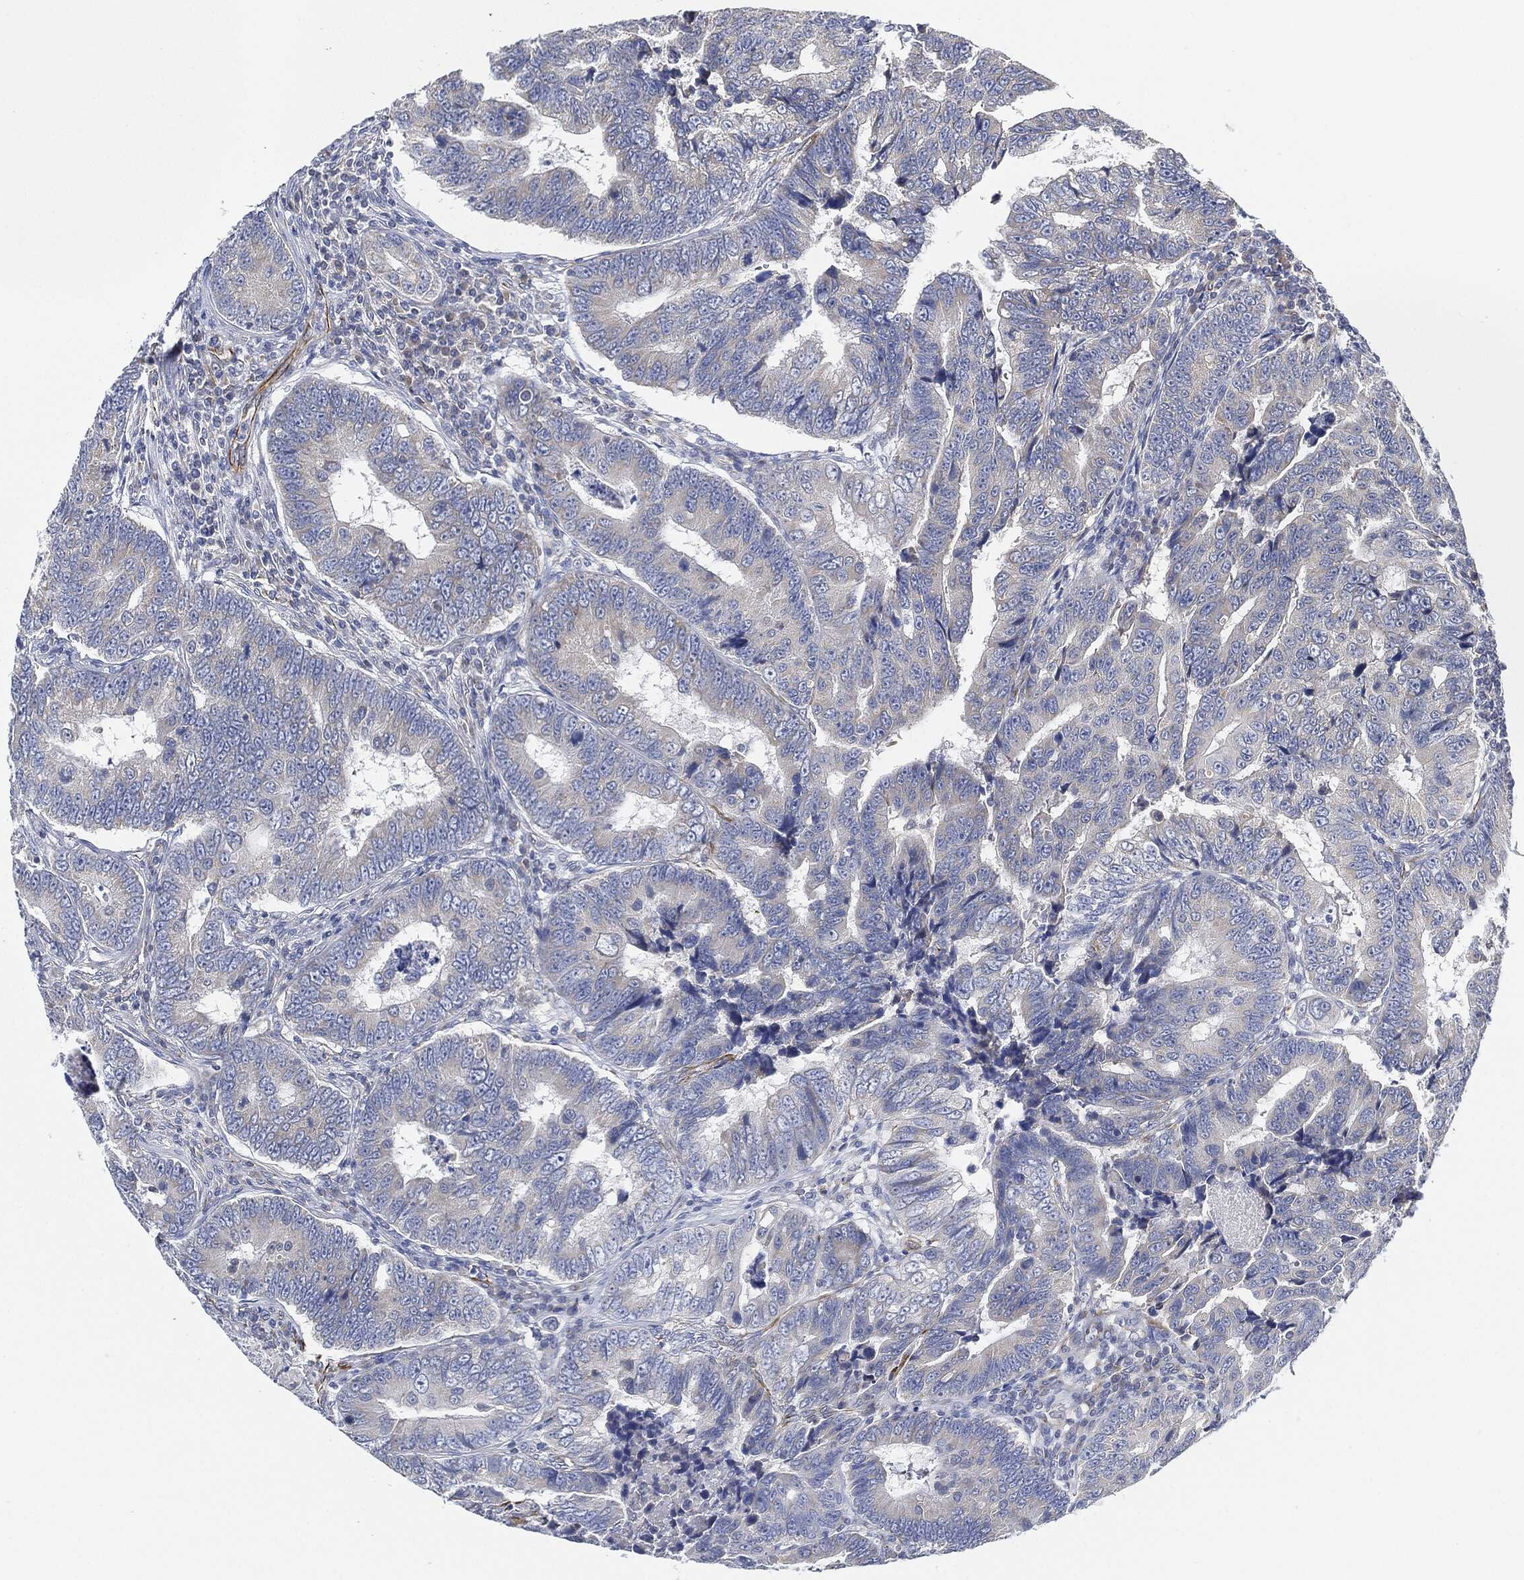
{"staining": {"intensity": "negative", "quantity": "none", "location": "none"}, "tissue": "colorectal cancer", "cell_type": "Tumor cells", "image_type": "cancer", "snomed": [{"axis": "morphology", "description": "Adenocarcinoma, NOS"}, {"axis": "topography", "description": "Colon"}], "caption": "Immunohistochemical staining of adenocarcinoma (colorectal) shows no significant expression in tumor cells.", "gene": "THSD1", "patient": {"sex": "female", "age": 72}}